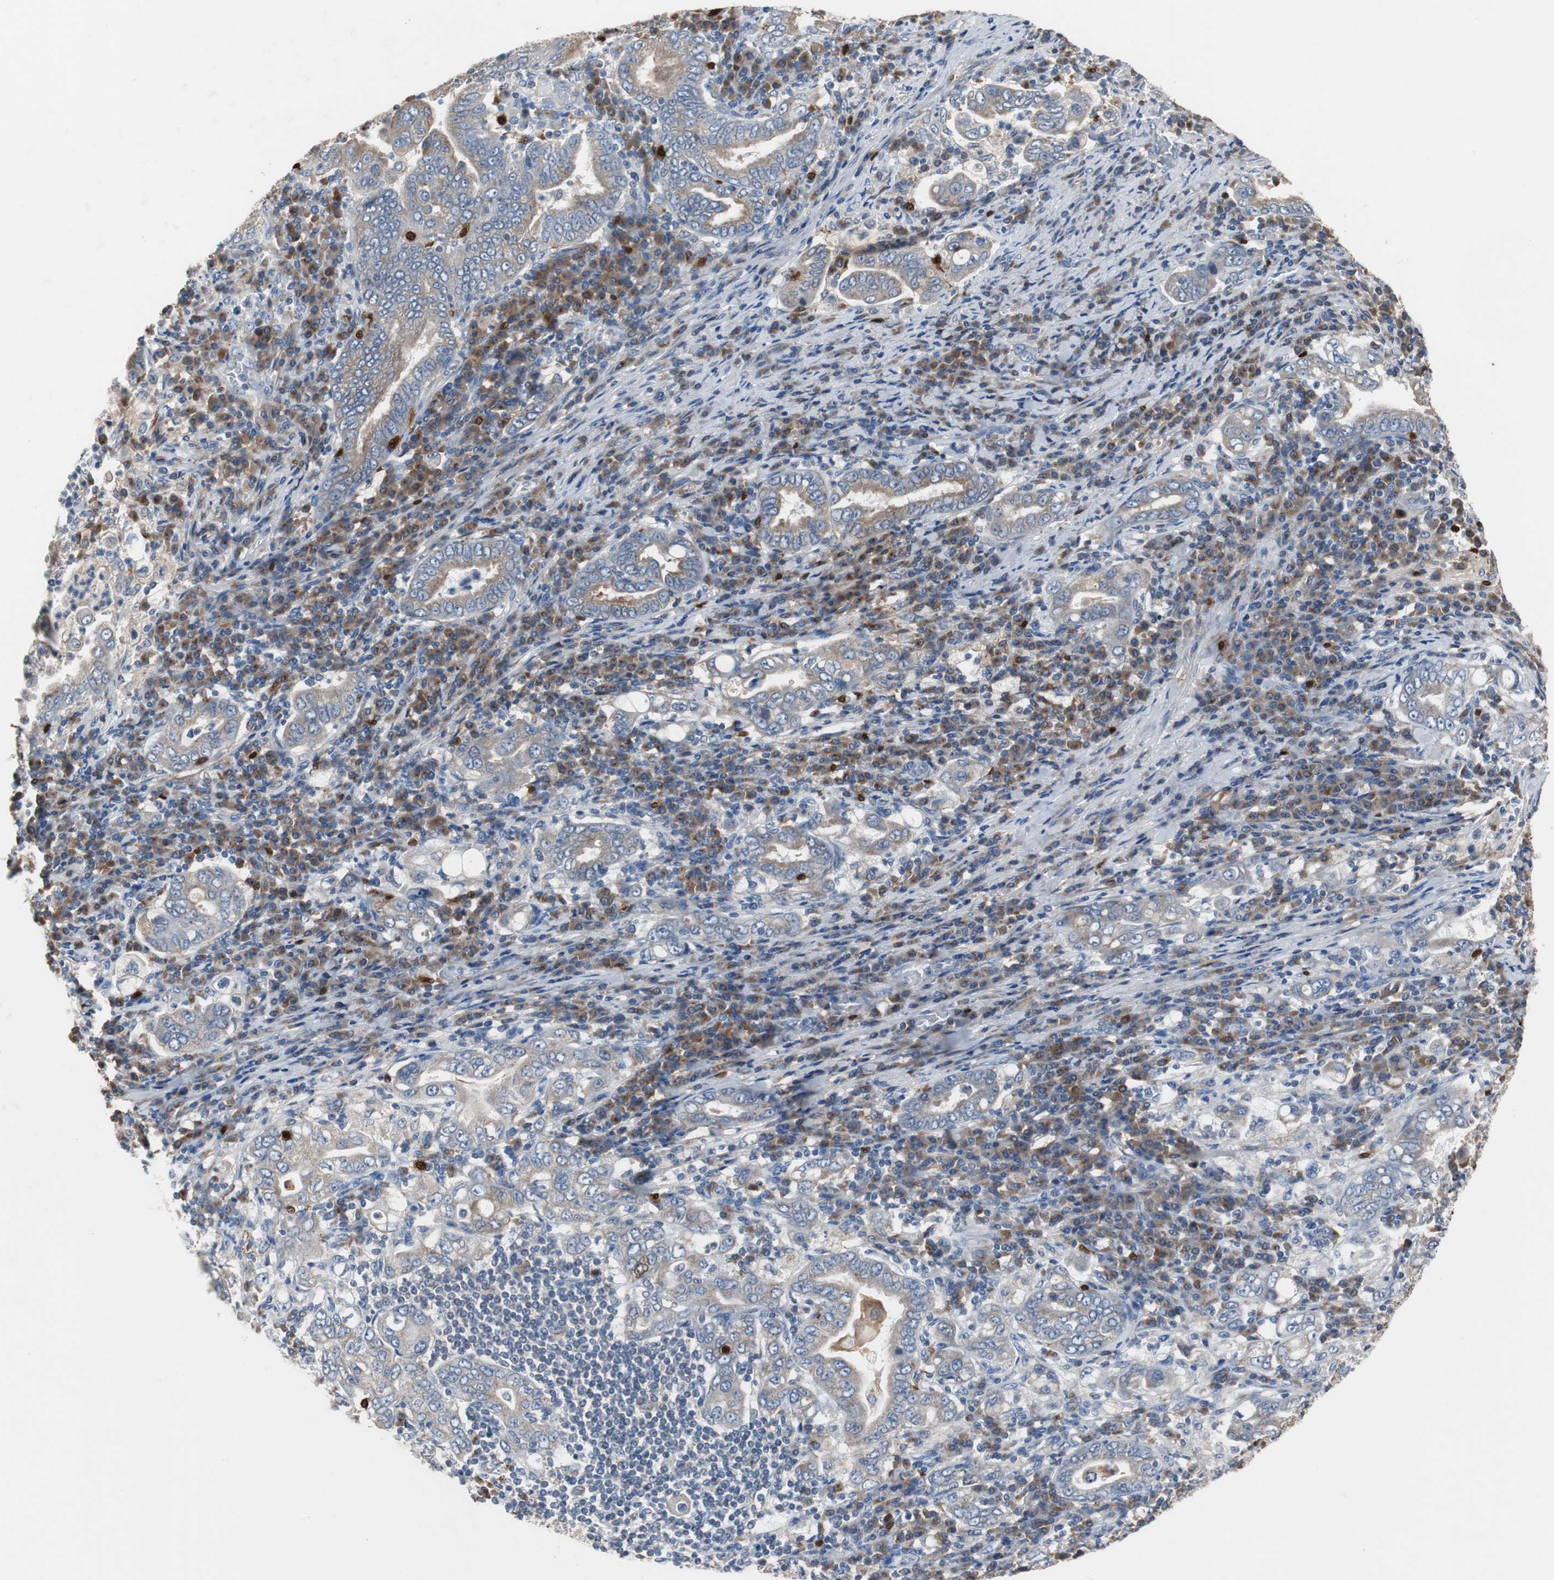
{"staining": {"intensity": "moderate", "quantity": "25%-75%", "location": "cytoplasmic/membranous"}, "tissue": "stomach cancer", "cell_type": "Tumor cells", "image_type": "cancer", "snomed": [{"axis": "morphology", "description": "Normal tissue, NOS"}, {"axis": "morphology", "description": "Adenocarcinoma, NOS"}, {"axis": "topography", "description": "Esophagus"}, {"axis": "topography", "description": "Stomach, upper"}, {"axis": "topography", "description": "Peripheral nerve tissue"}], "caption": "Stomach adenocarcinoma was stained to show a protein in brown. There is medium levels of moderate cytoplasmic/membranous expression in about 25%-75% of tumor cells.", "gene": "CALB2", "patient": {"sex": "male", "age": 62}}